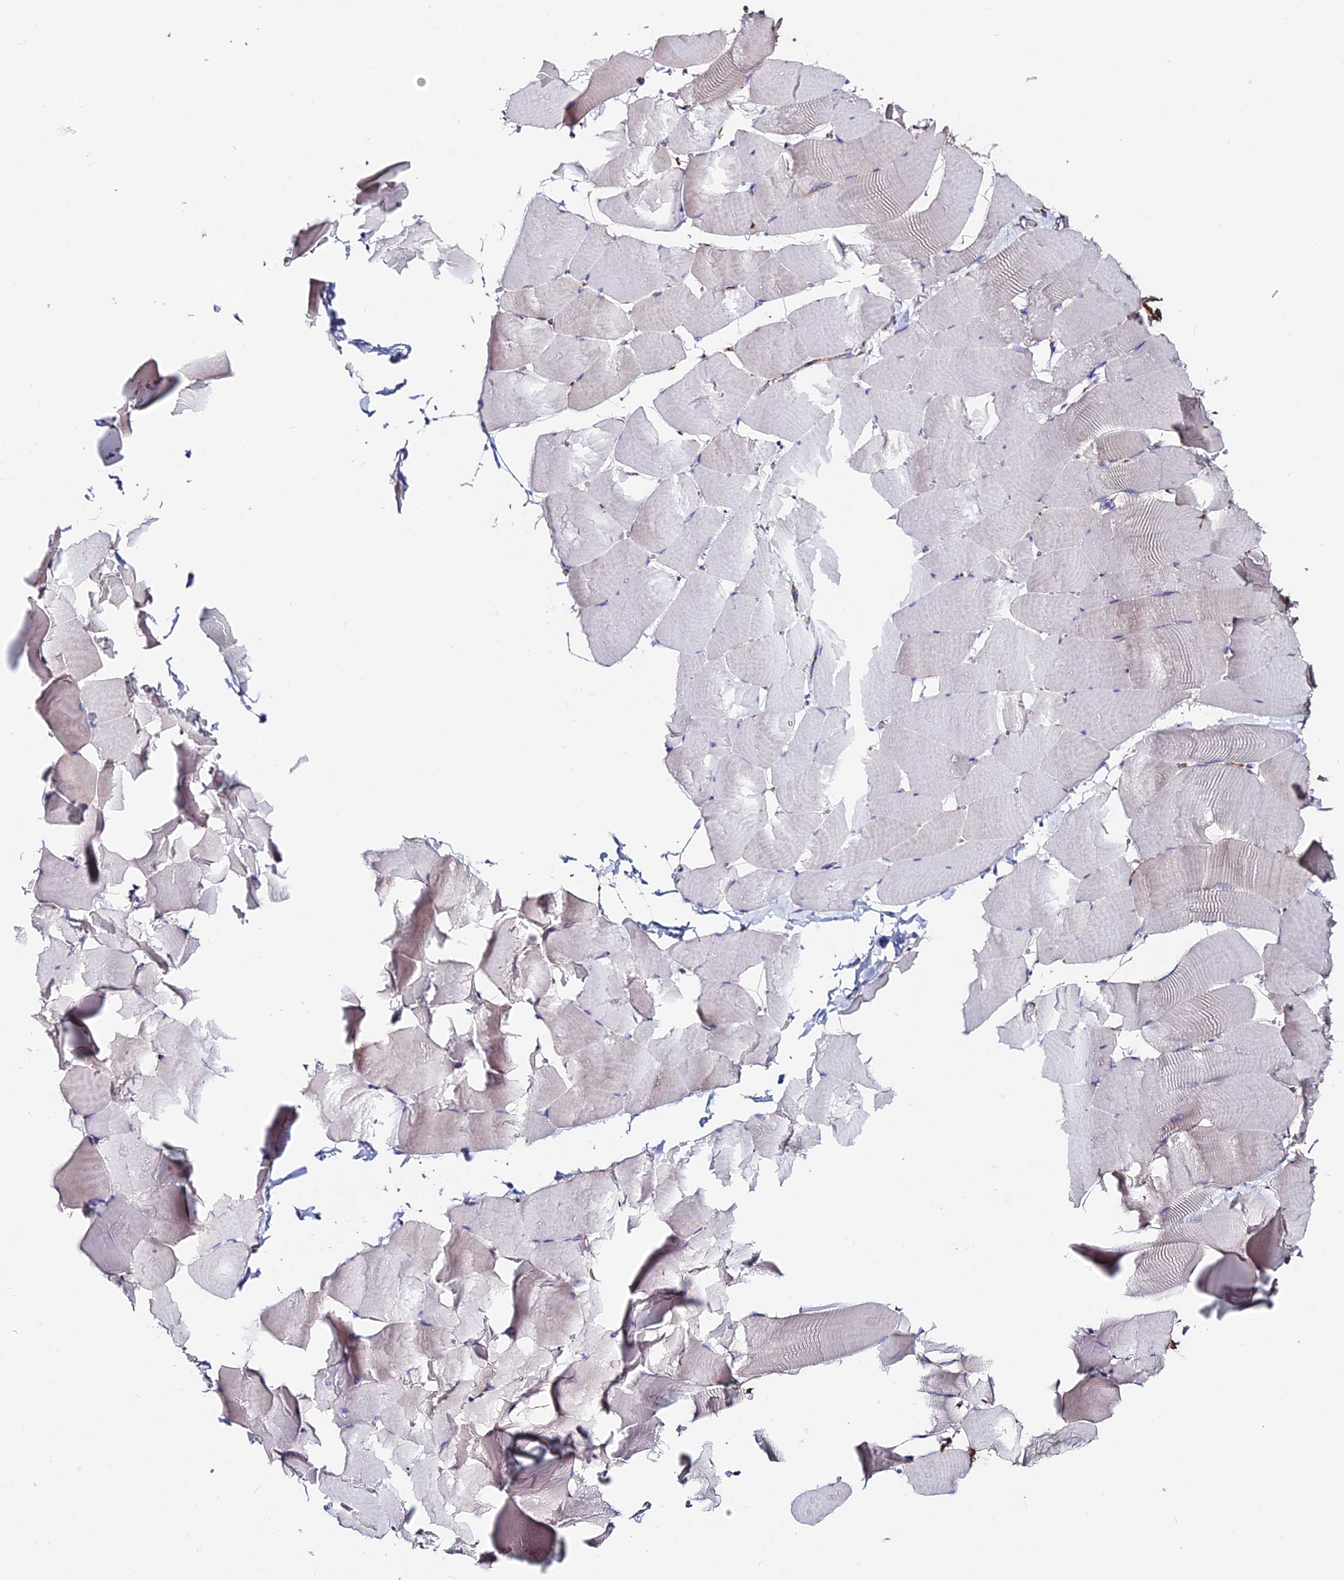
{"staining": {"intensity": "weak", "quantity": "<25%", "location": "cytoplasmic/membranous"}, "tissue": "skeletal muscle", "cell_type": "Myocytes", "image_type": "normal", "snomed": [{"axis": "morphology", "description": "Normal tissue, NOS"}, {"axis": "topography", "description": "Skeletal muscle"}], "caption": "The micrograph shows no staining of myocytes in benign skeletal muscle.", "gene": "SLC25A16", "patient": {"sex": "male", "age": 25}}